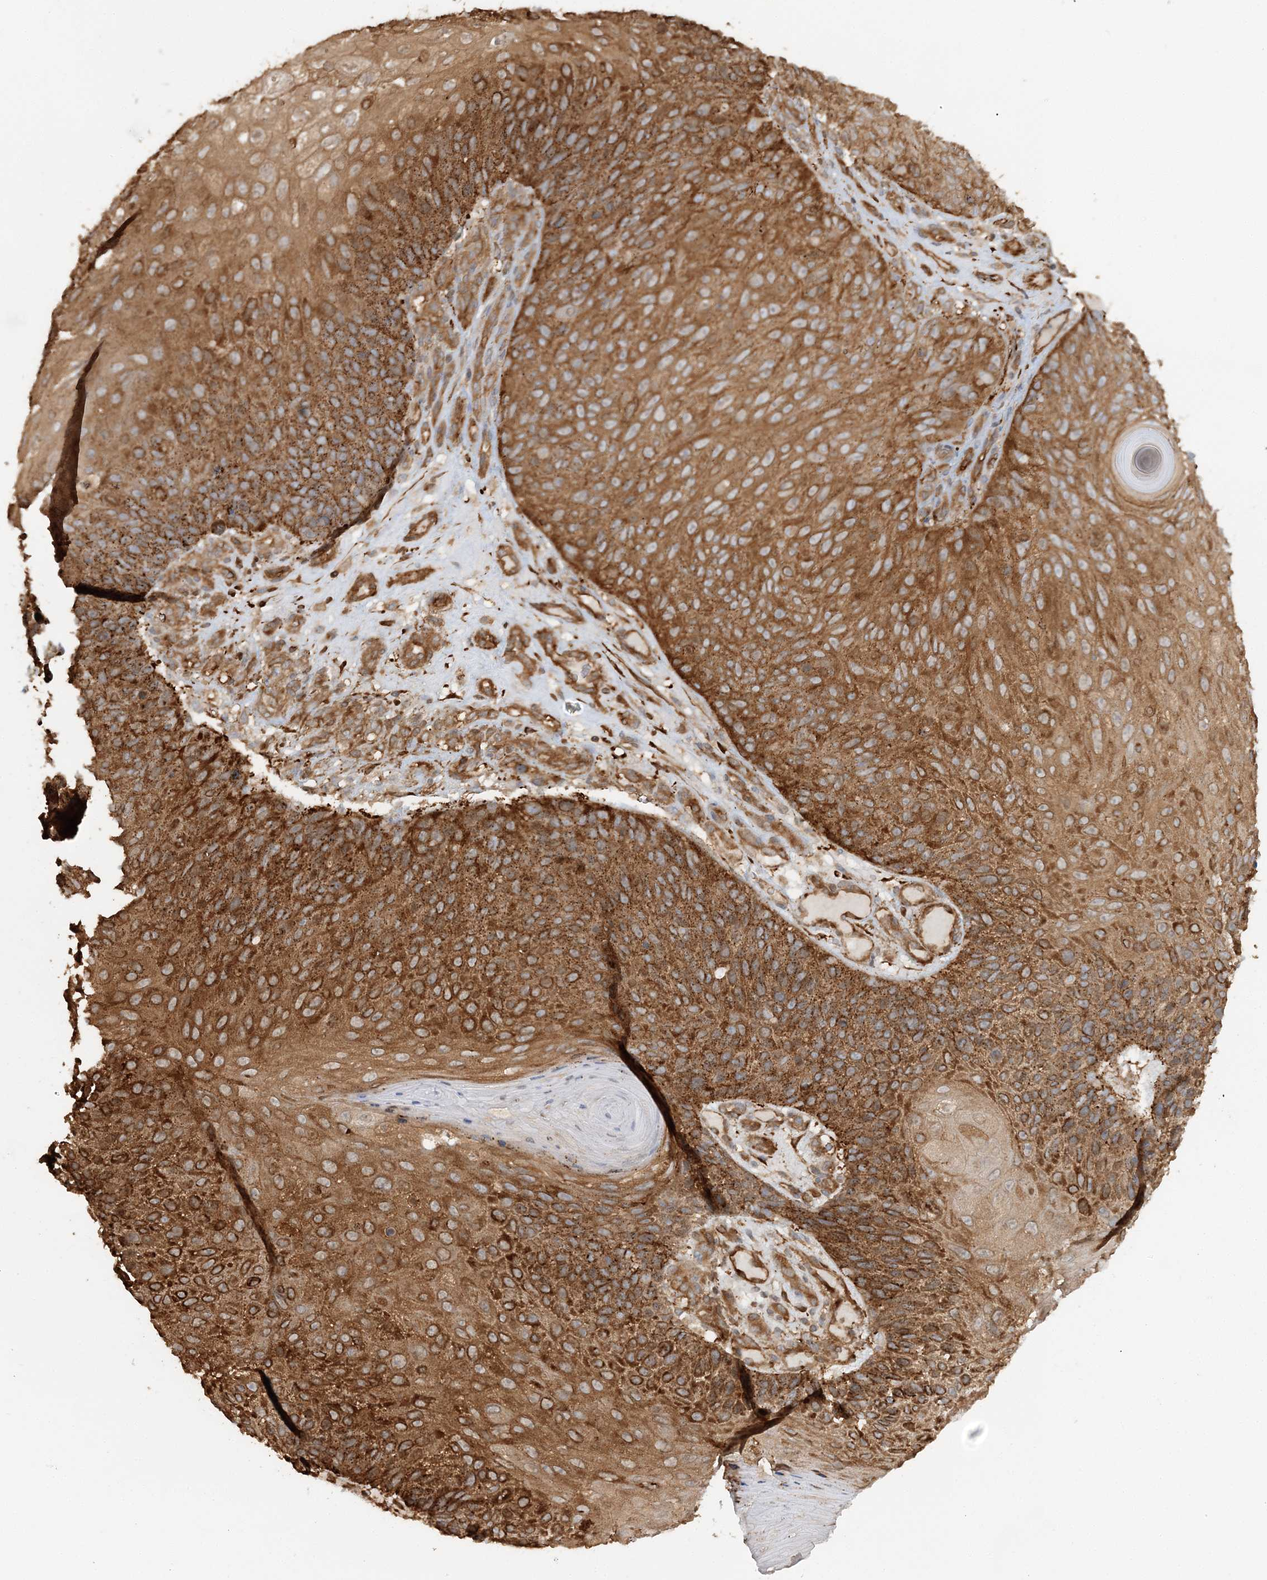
{"staining": {"intensity": "strong", "quantity": ">75%", "location": "cytoplasmic/membranous"}, "tissue": "skin cancer", "cell_type": "Tumor cells", "image_type": "cancer", "snomed": [{"axis": "morphology", "description": "Squamous cell carcinoma, NOS"}, {"axis": "topography", "description": "Skin"}], "caption": "A brown stain labels strong cytoplasmic/membranous expression of a protein in human skin cancer (squamous cell carcinoma) tumor cells.", "gene": "DSTN", "patient": {"sex": "female", "age": 88}}